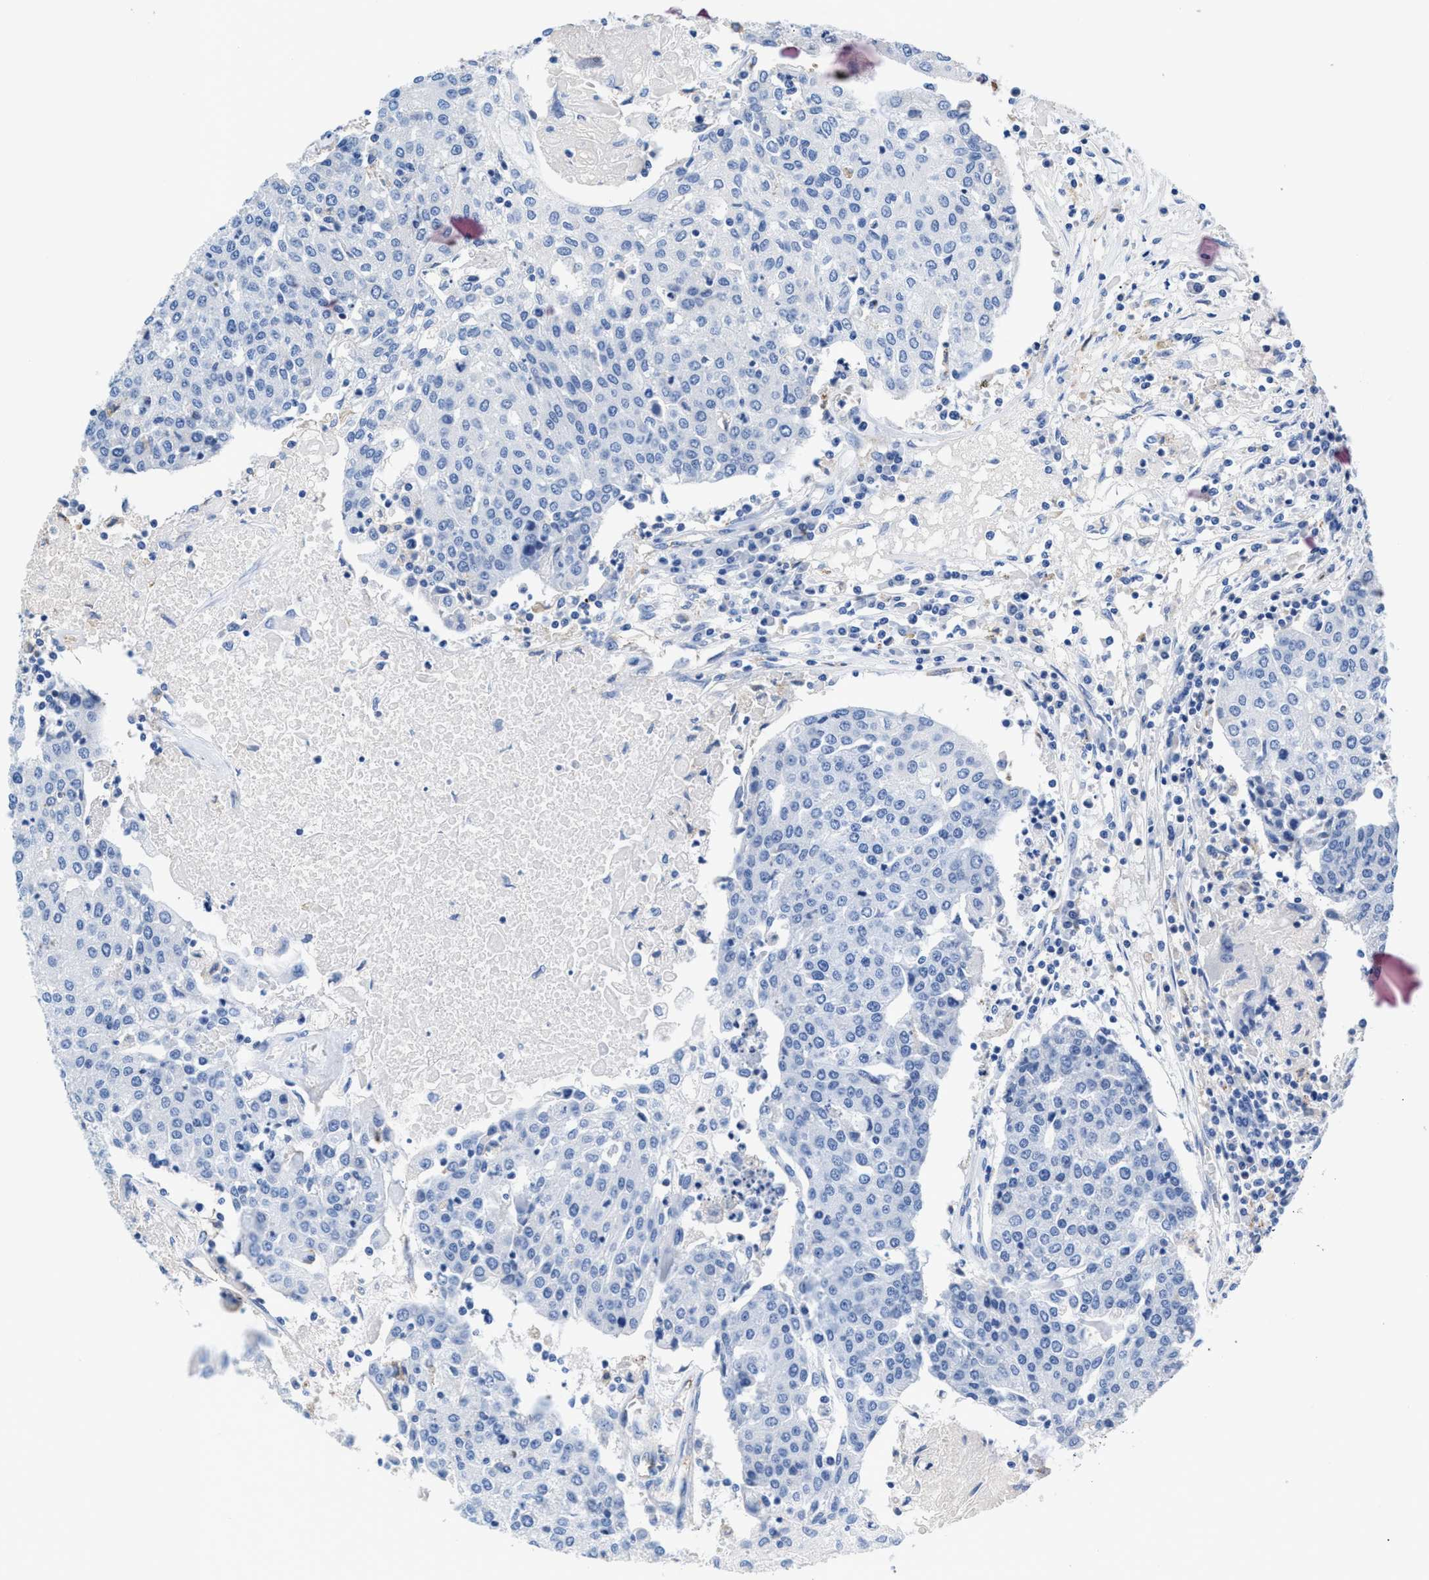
{"staining": {"intensity": "negative", "quantity": "none", "location": "none"}, "tissue": "urothelial cancer", "cell_type": "Tumor cells", "image_type": "cancer", "snomed": [{"axis": "morphology", "description": "Urothelial carcinoma, High grade"}, {"axis": "topography", "description": "Urinary bladder"}], "caption": "Immunohistochemistry of high-grade urothelial carcinoma displays no positivity in tumor cells.", "gene": "SLFN13", "patient": {"sex": "female", "age": 85}}